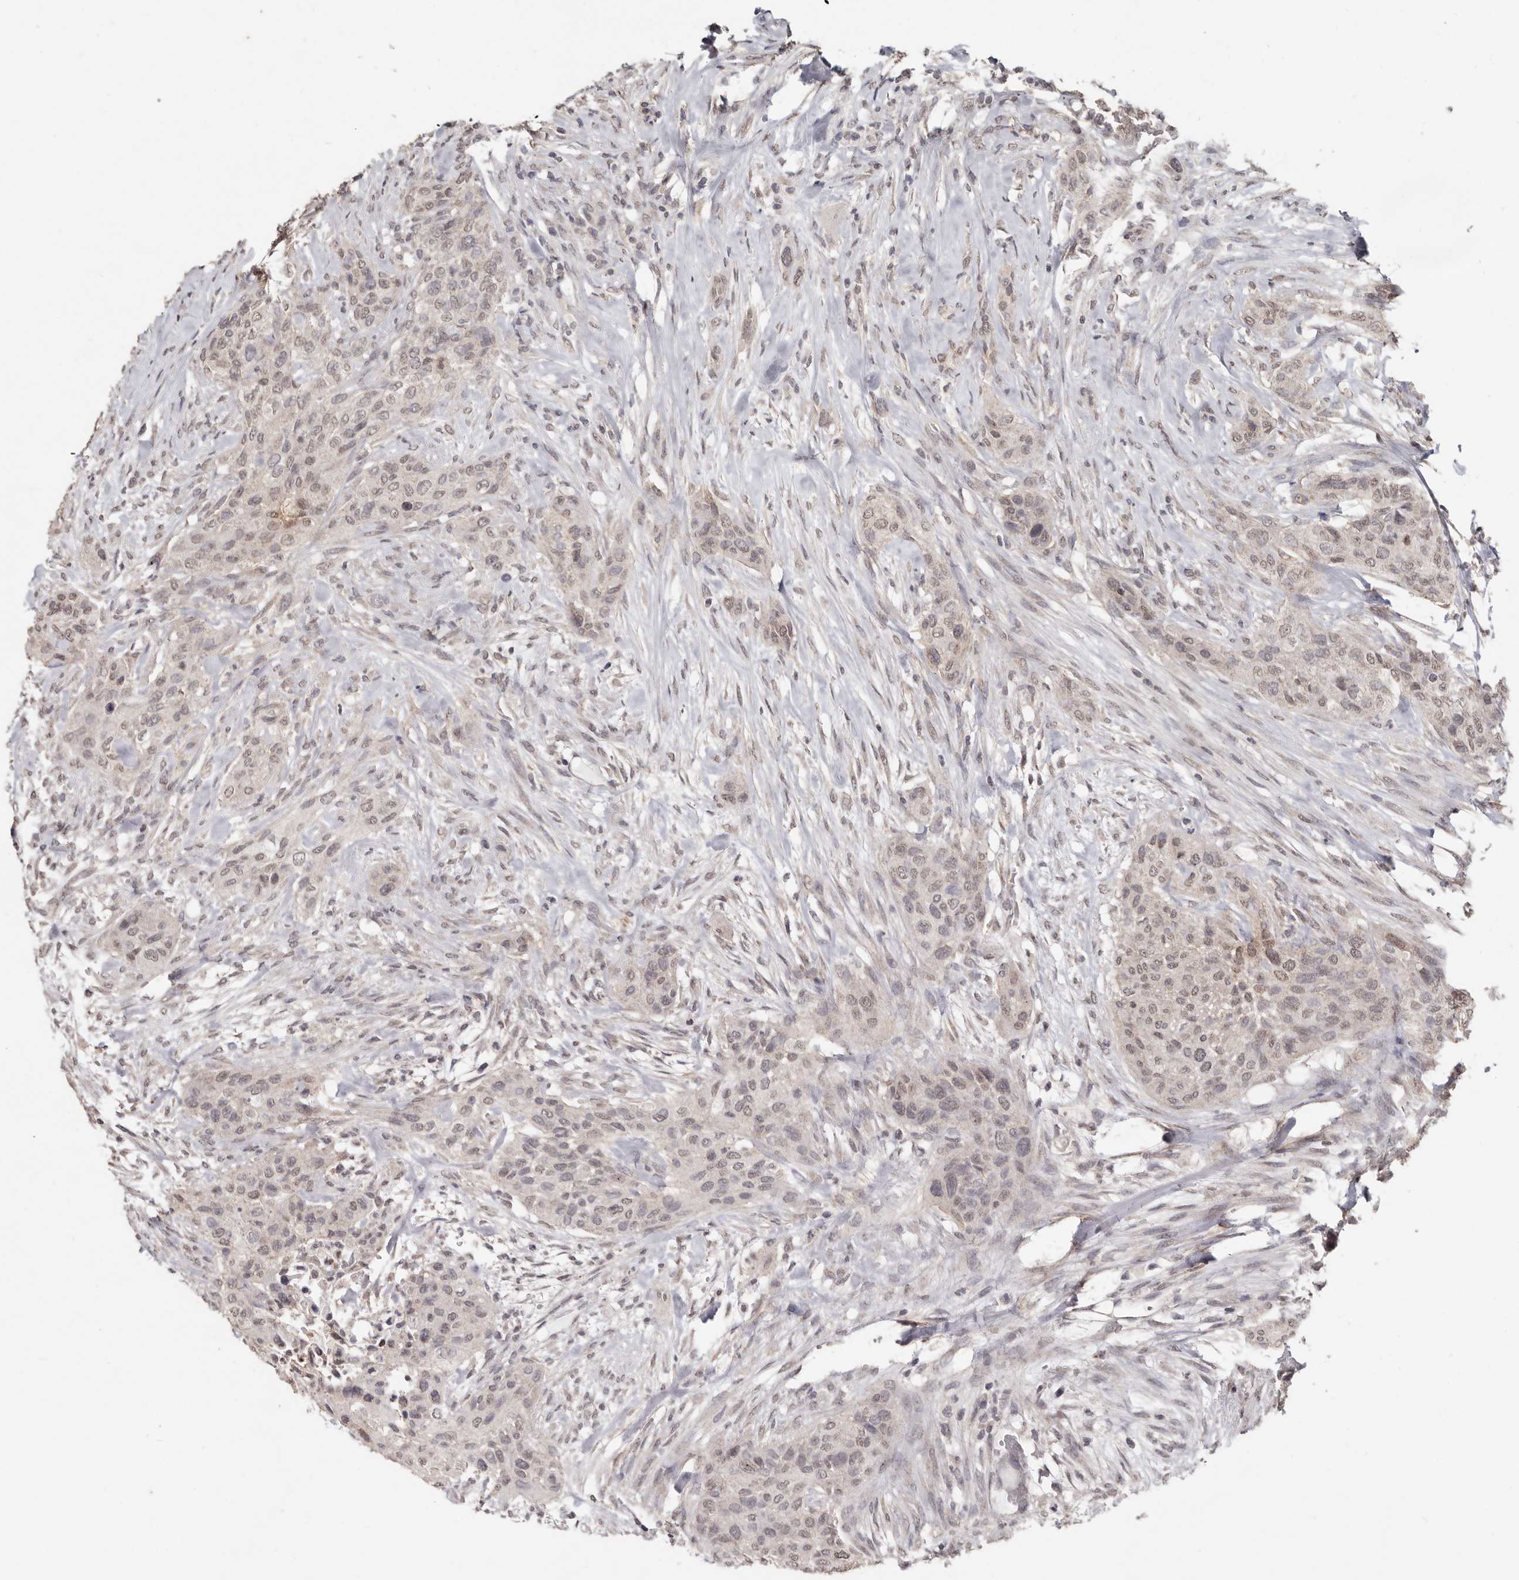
{"staining": {"intensity": "weak", "quantity": ">75%", "location": "nuclear"}, "tissue": "urothelial cancer", "cell_type": "Tumor cells", "image_type": "cancer", "snomed": [{"axis": "morphology", "description": "Urothelial carcinoma, High grade"}, {"axis": "topography", "description": "Urinary bladder"}], "caption": "Tumor cells reveal low levels of weak nuclear positivity in about >75% of cells in urothelial carcinoma (high-grade).", "gene": "LINGO2", "patient": {"sex": "male", "age": 35}}